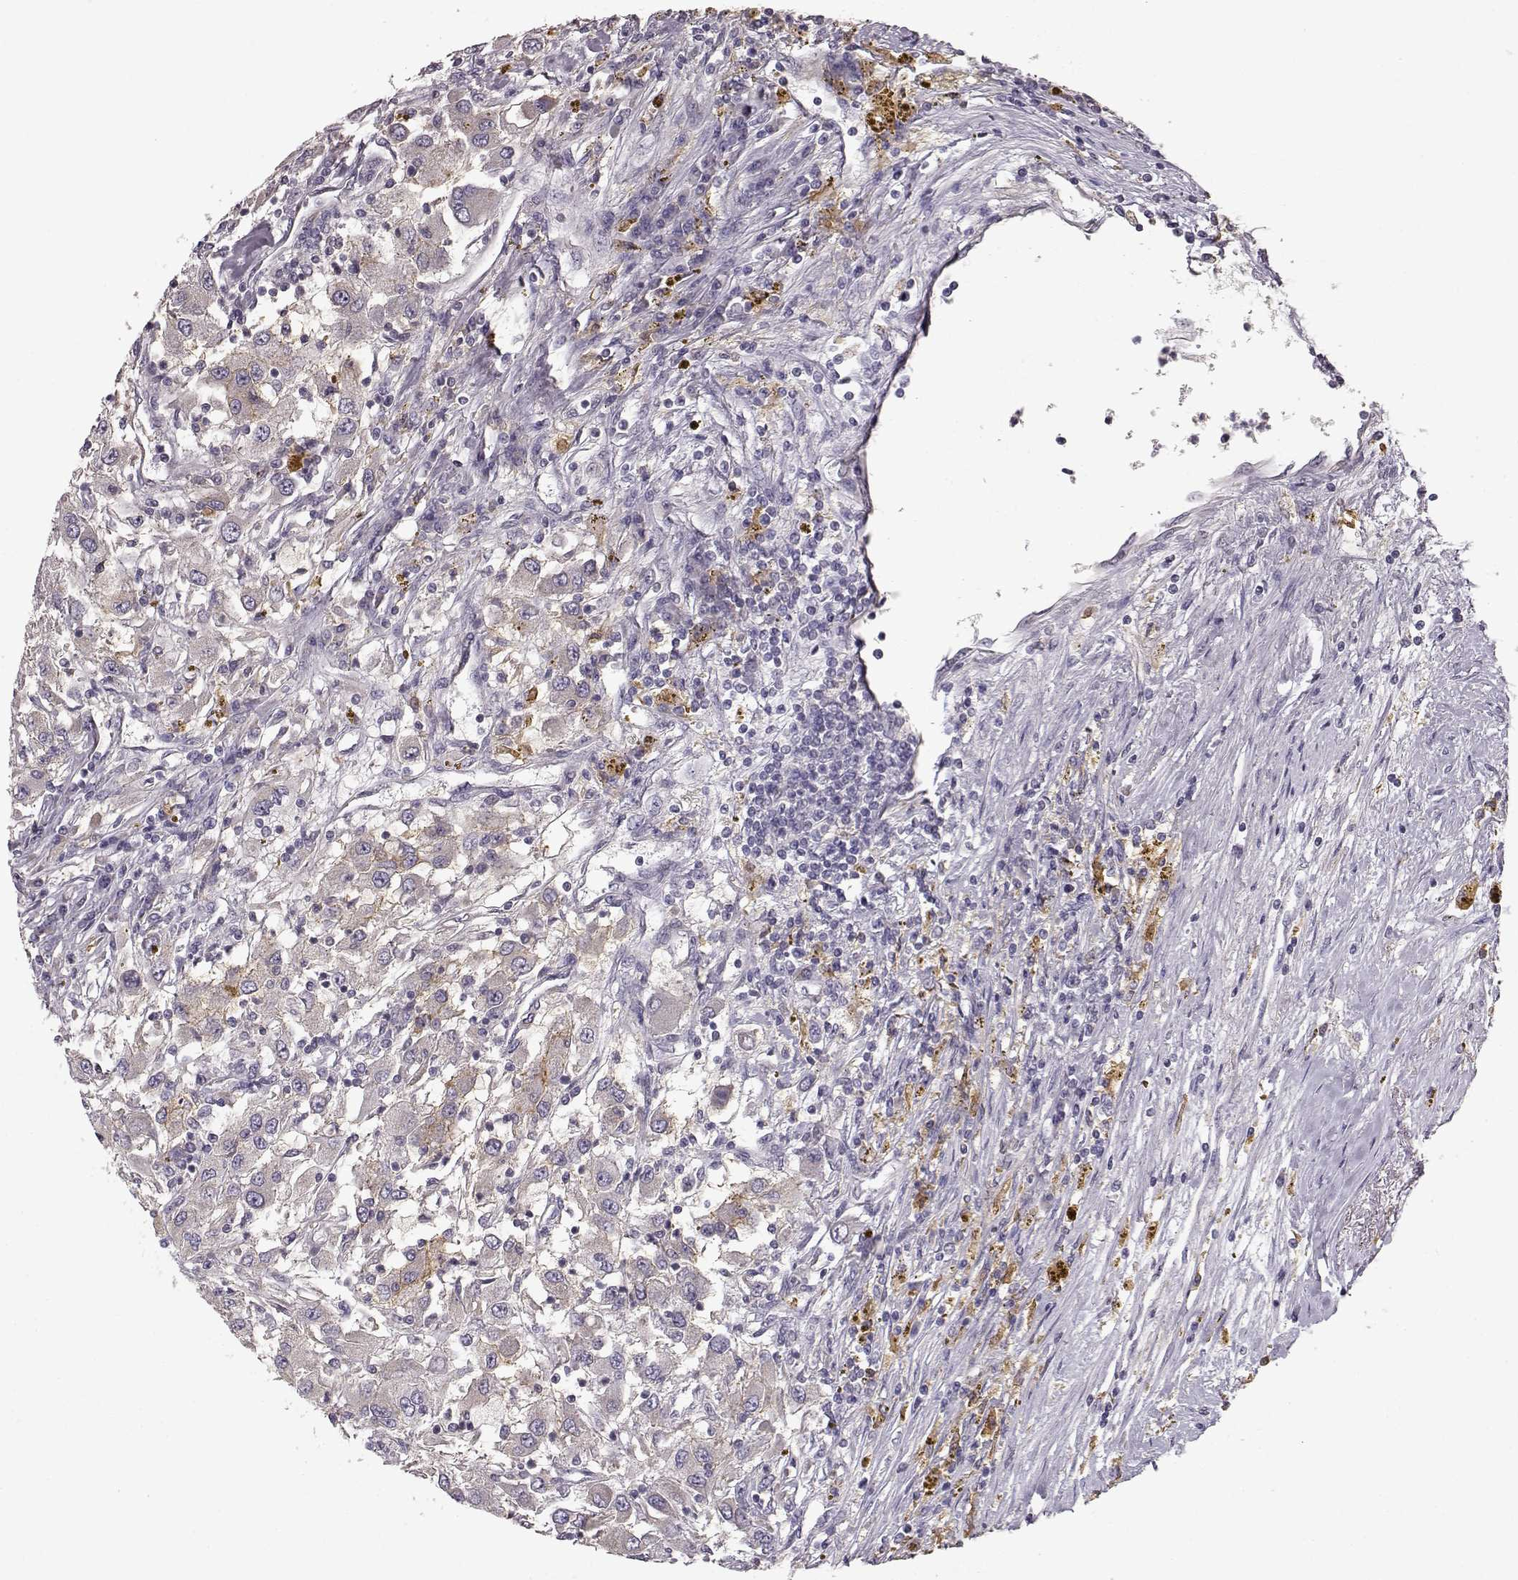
{"staining": {"intensity": "weak", "quantity": "<25%", "location": "cytoplasmic/membranous"}, "tissue": "renal cancer", "cell_type": "Tumor cells", "image_type": "cancer", "snomed": [{"axis": "morphology", "description": "Adenocarcinoma, NOS"}, {"axis": "topography", "description": "Kidney"}], "caption": "IHC image of neoplastic tissue: human renal cancer stained with DAB shows no significant protein positivity in tumor cells.", "gene": "GHR", "patient": {"sex": "female", "age": 67}}